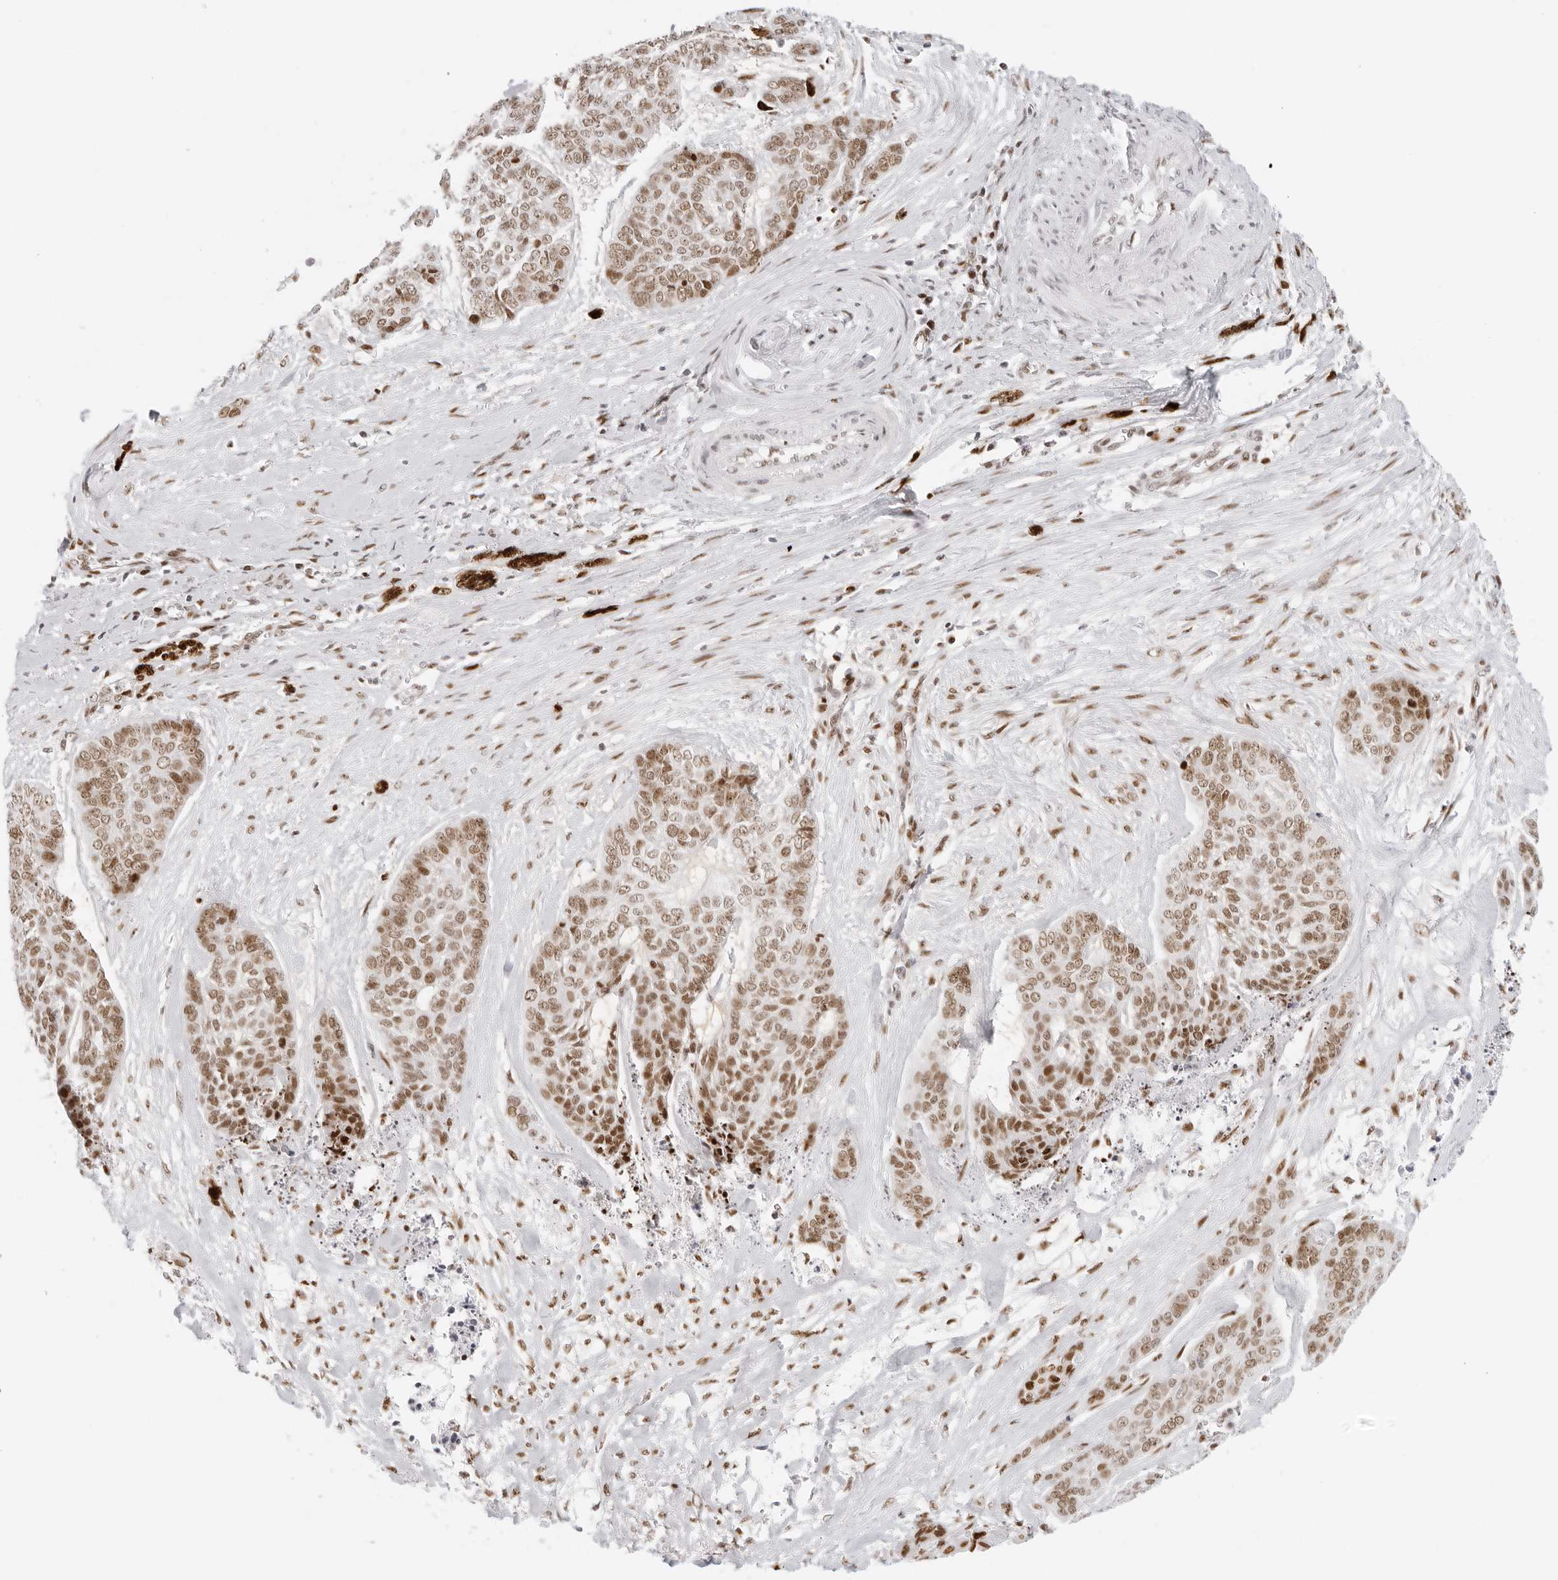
{"staining": {"intensity": "moderate", "quantity": ">75%", "location": "nuclear"}, "tissue": "skin cancer", "cell_type": "Tumor cells", "image_type": "cancer", "snomed": [{"axis": "morphology", "description": "Basal cell carcinoma"}, {"axis": "topography", "description": "Skin"}], "caption": "Skin basal cell carcinoma stained with a protein marker reveals moderate staining in tumor cells.", "gene": "RCC1", "patient": {"sex": "female", "age": 64}}